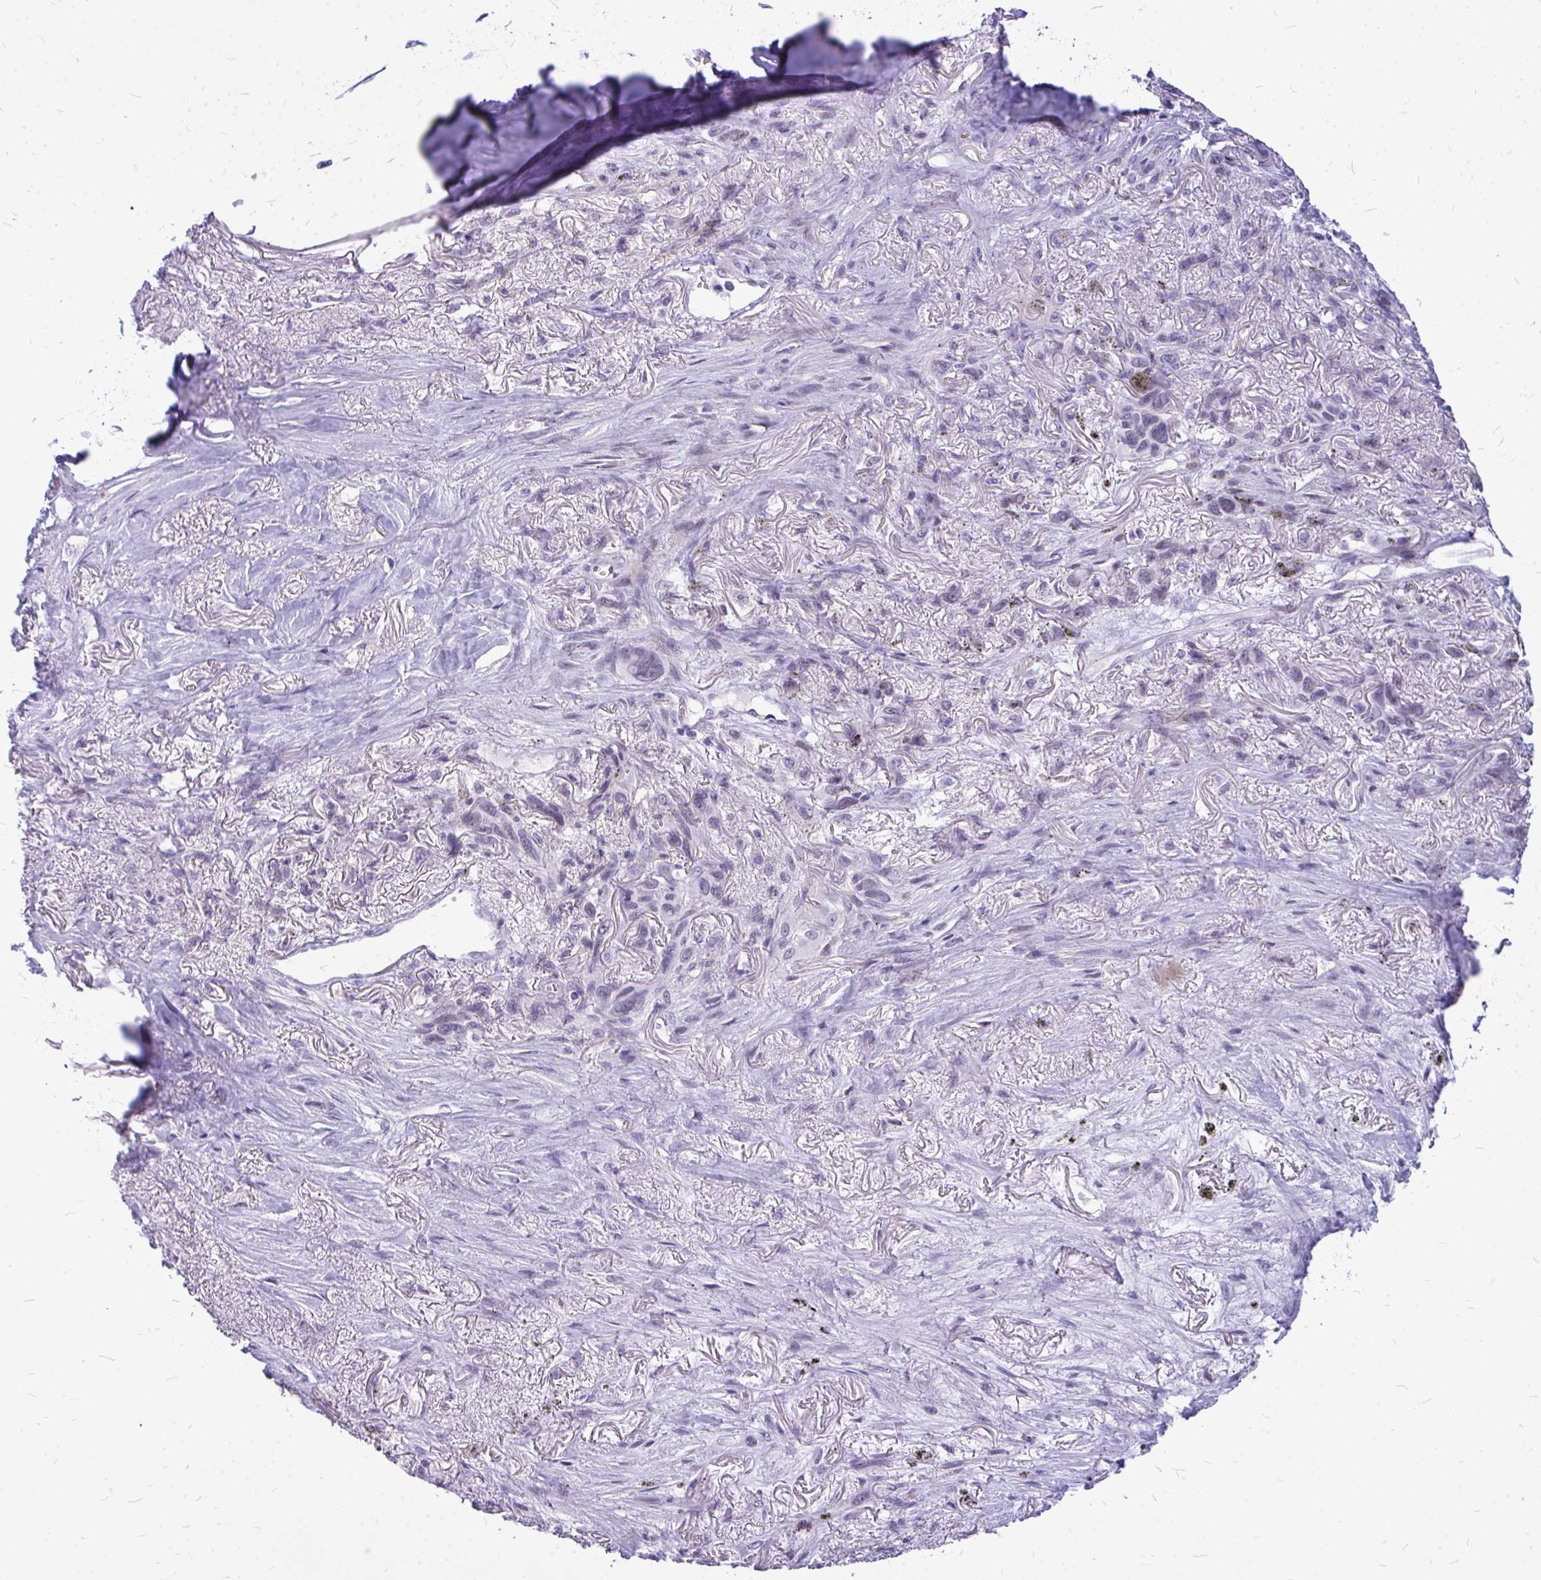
{"staining": {"intensity": "weak", "quantity": "<25%", "location": "nuclear"}, "tissue": "melanoma", "cell_type": "Tumor cells", "image_type": "cancer", "snomed": [{"axis": "morphology", "description": "Malignant melanoma, Metastatic site"}, {"axis": "topography", "description": "Lung"}], "caption": "DAB (3,3'-diaminobenzidine) immunohistochemical staining of human melanoma displays no significant staining in tumor cells.", "gene": "ZSCAN25", "patient": {"sex": "male", "age": 48}}